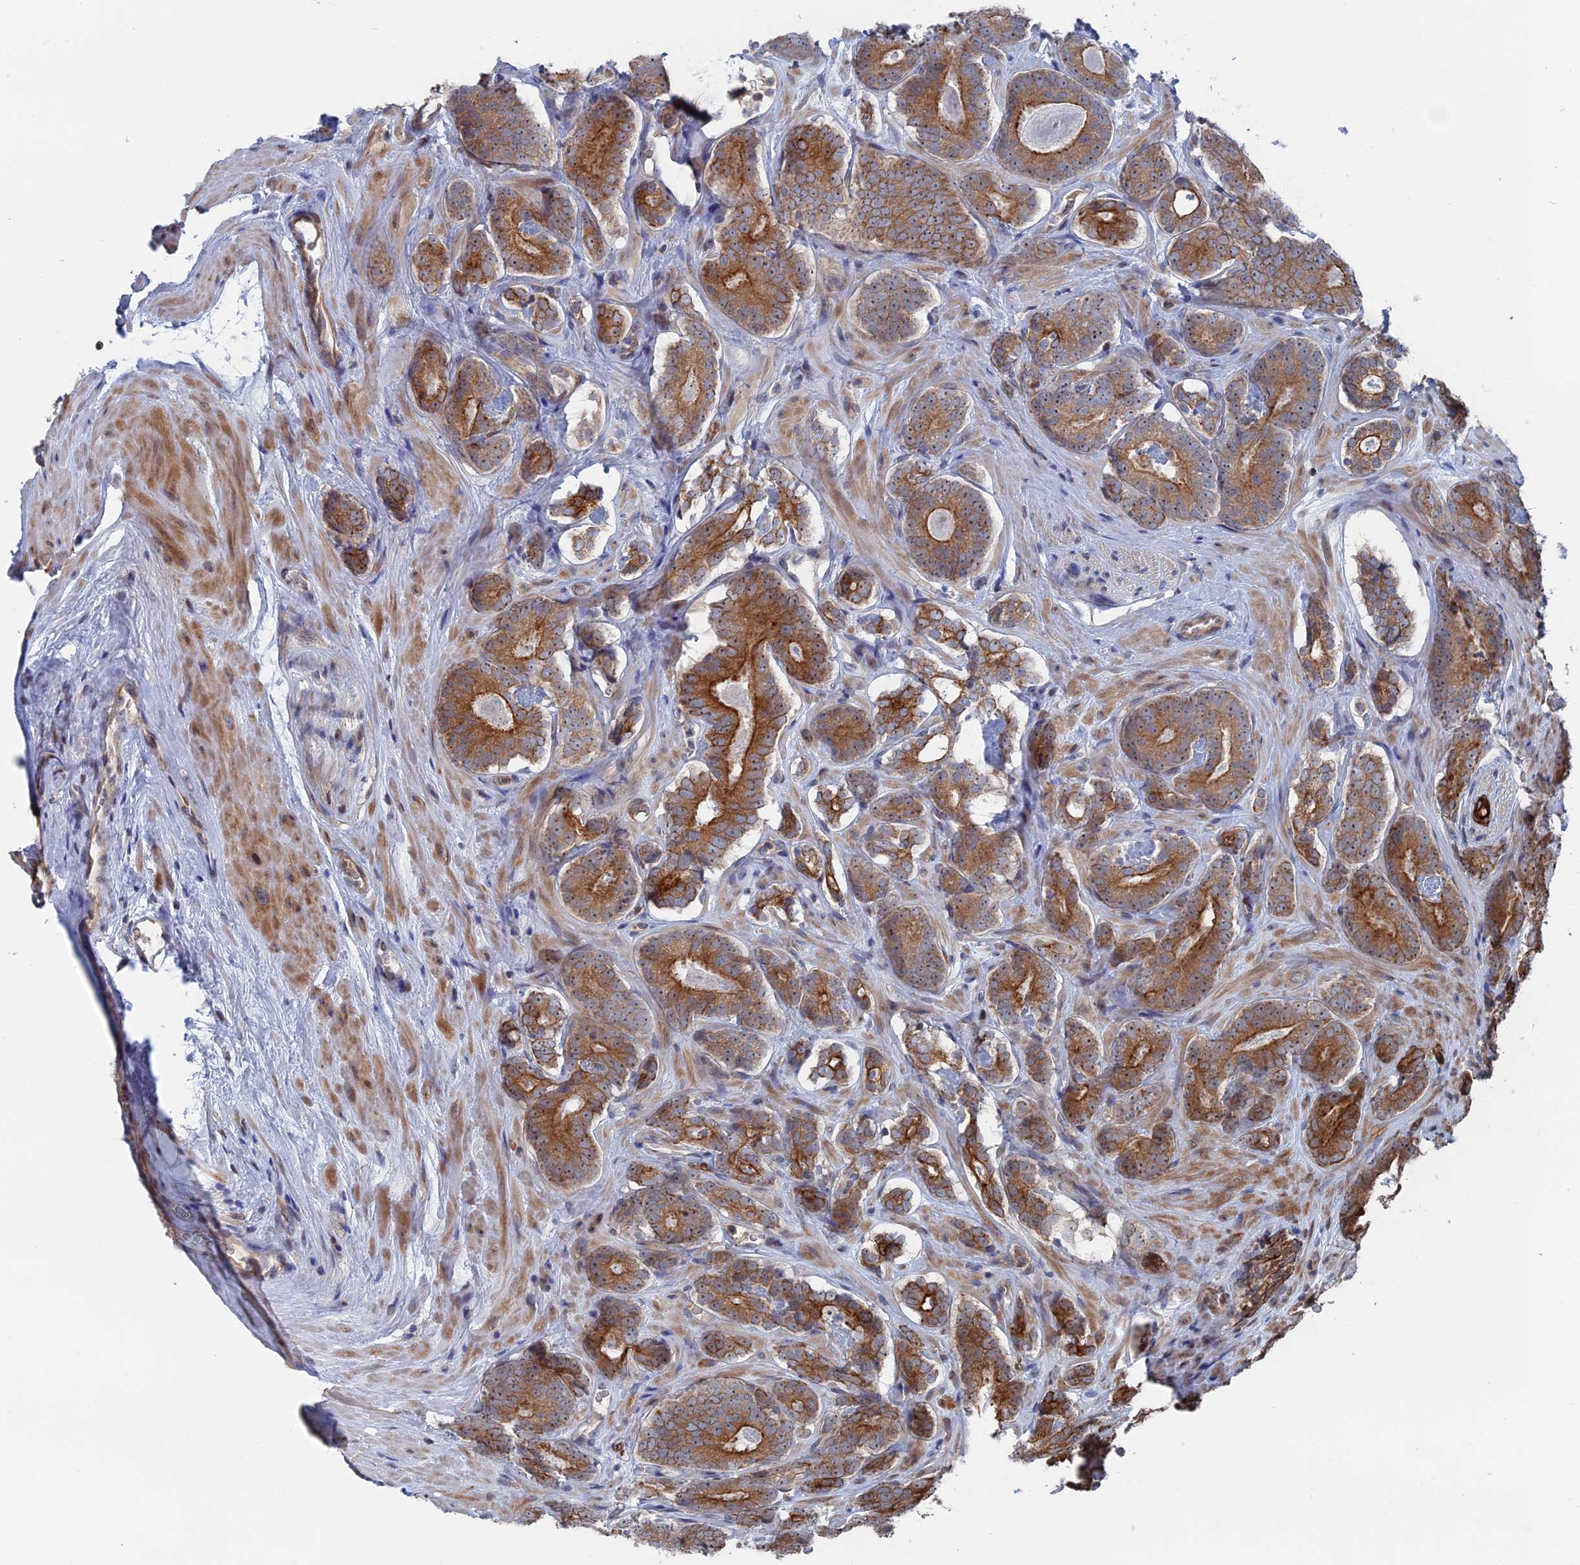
{"staining": {"intensity": "moderate", "quantity": ">75%", "location": "cytoplasmic/membranous"}, "tissue": "prostate cancer", "cell_type": "Tumor cells", "image_type": "cancer", "snomed": [{"axis": "morphology", "description": "Adenocarcinoma, High grade"}, {"axis": "topography", "description": "Prostate"}], "caption": "Protein analysis of high-grade adenocarcinoma (prostate) tissue shows moderate cytoplasmic/membranous expression in about >75% of tumor cells.", "gene": "IL7", "patient": {"sex": "male", "age": 63}}